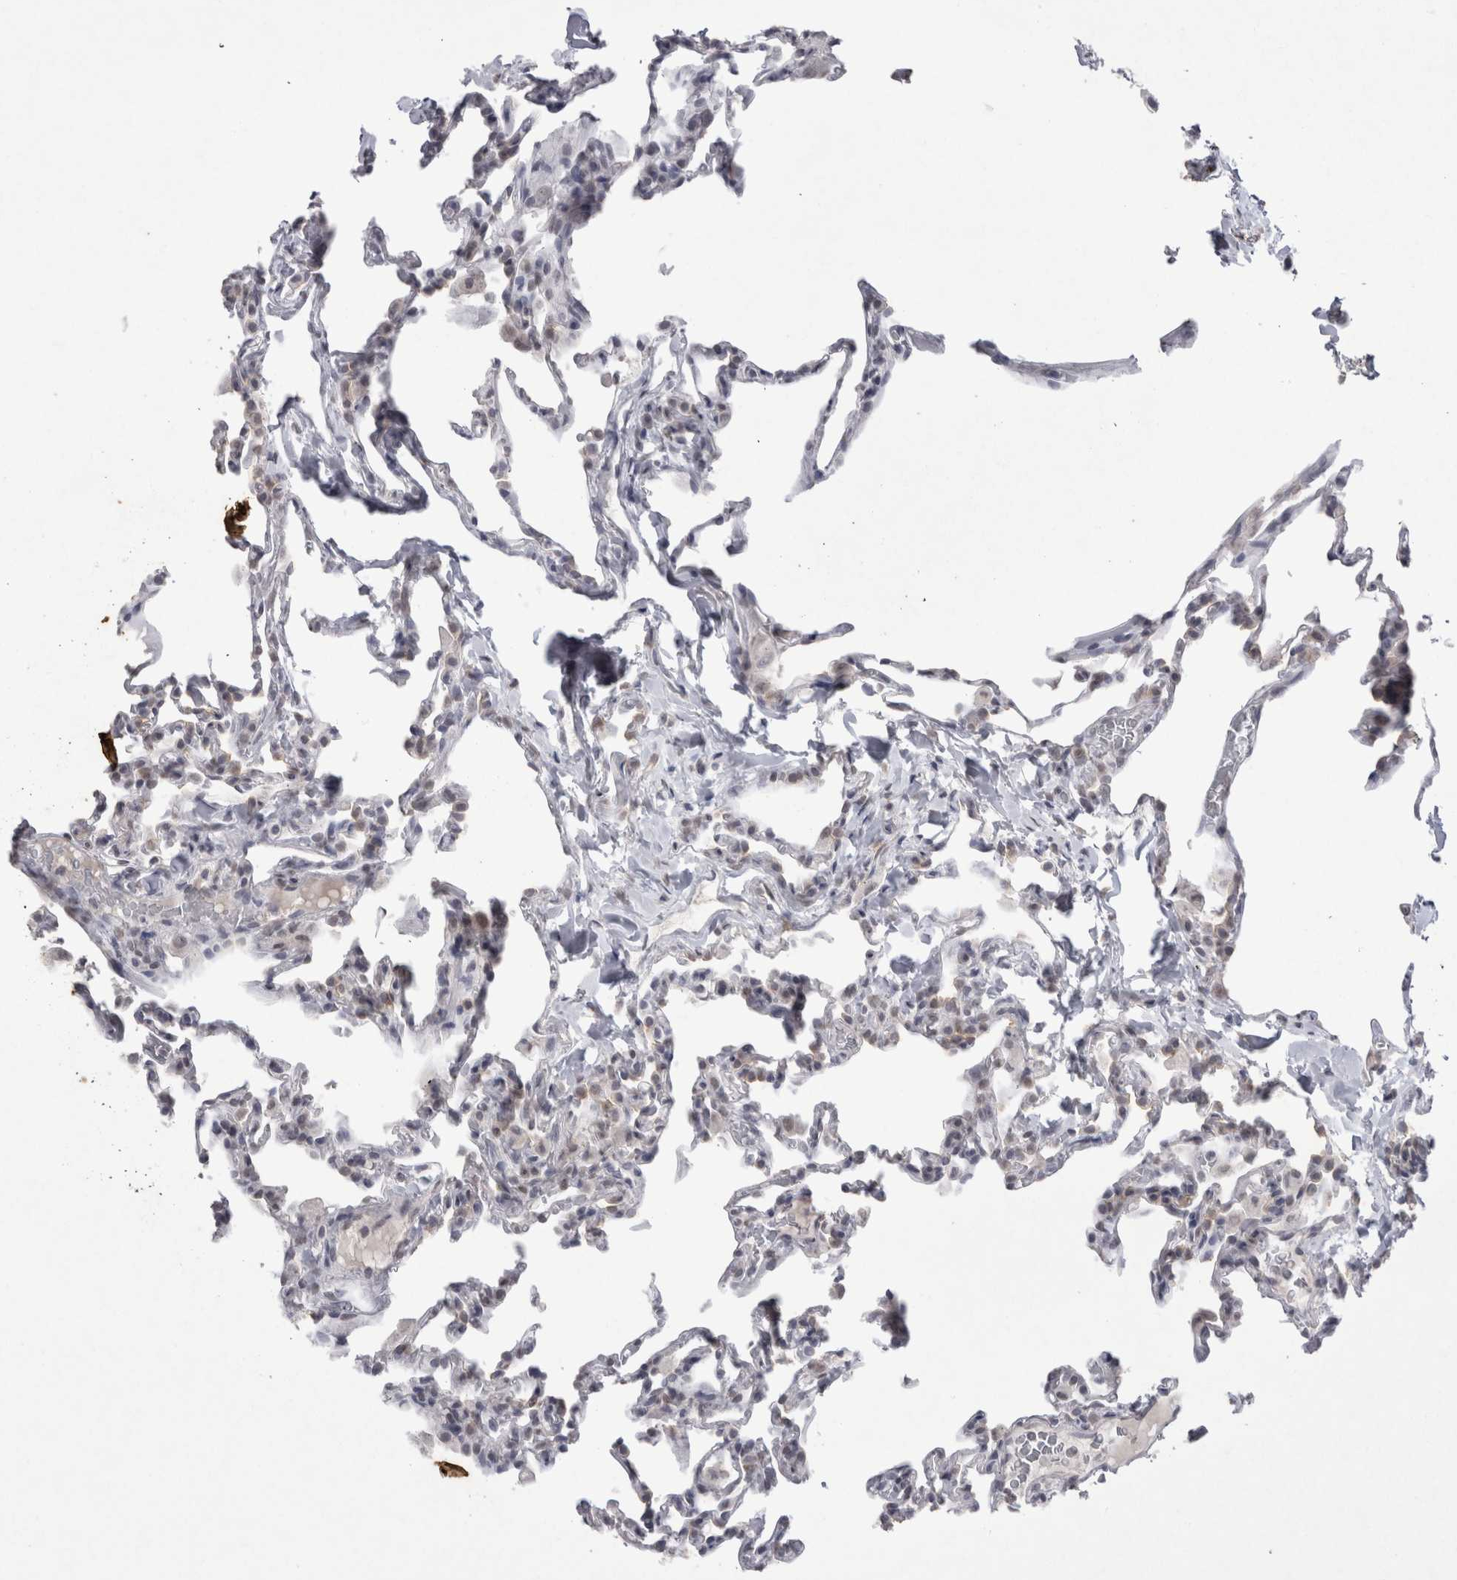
{"staining": {"intensity": "weak", "quantity": "<25%", "location": "cytoplasmic/membranous"}, "tissue": "lung", "cell_type": "Alveolar cells", "image_type": "normal", "snomed": [{"axis": "morphology", "description": "Normal tissue, NOS"}, {"axis": "topography", "description": "Lung"}], "caption": "This photomicrograph is of unremarkable lung stained with immunohistochemistry to label a protein in brown with the nuclei are counter-stained blue. There is no positivity in alveolar cells.", "gene": "DDX4", "patient": {"sex": "male", "age": 20}}